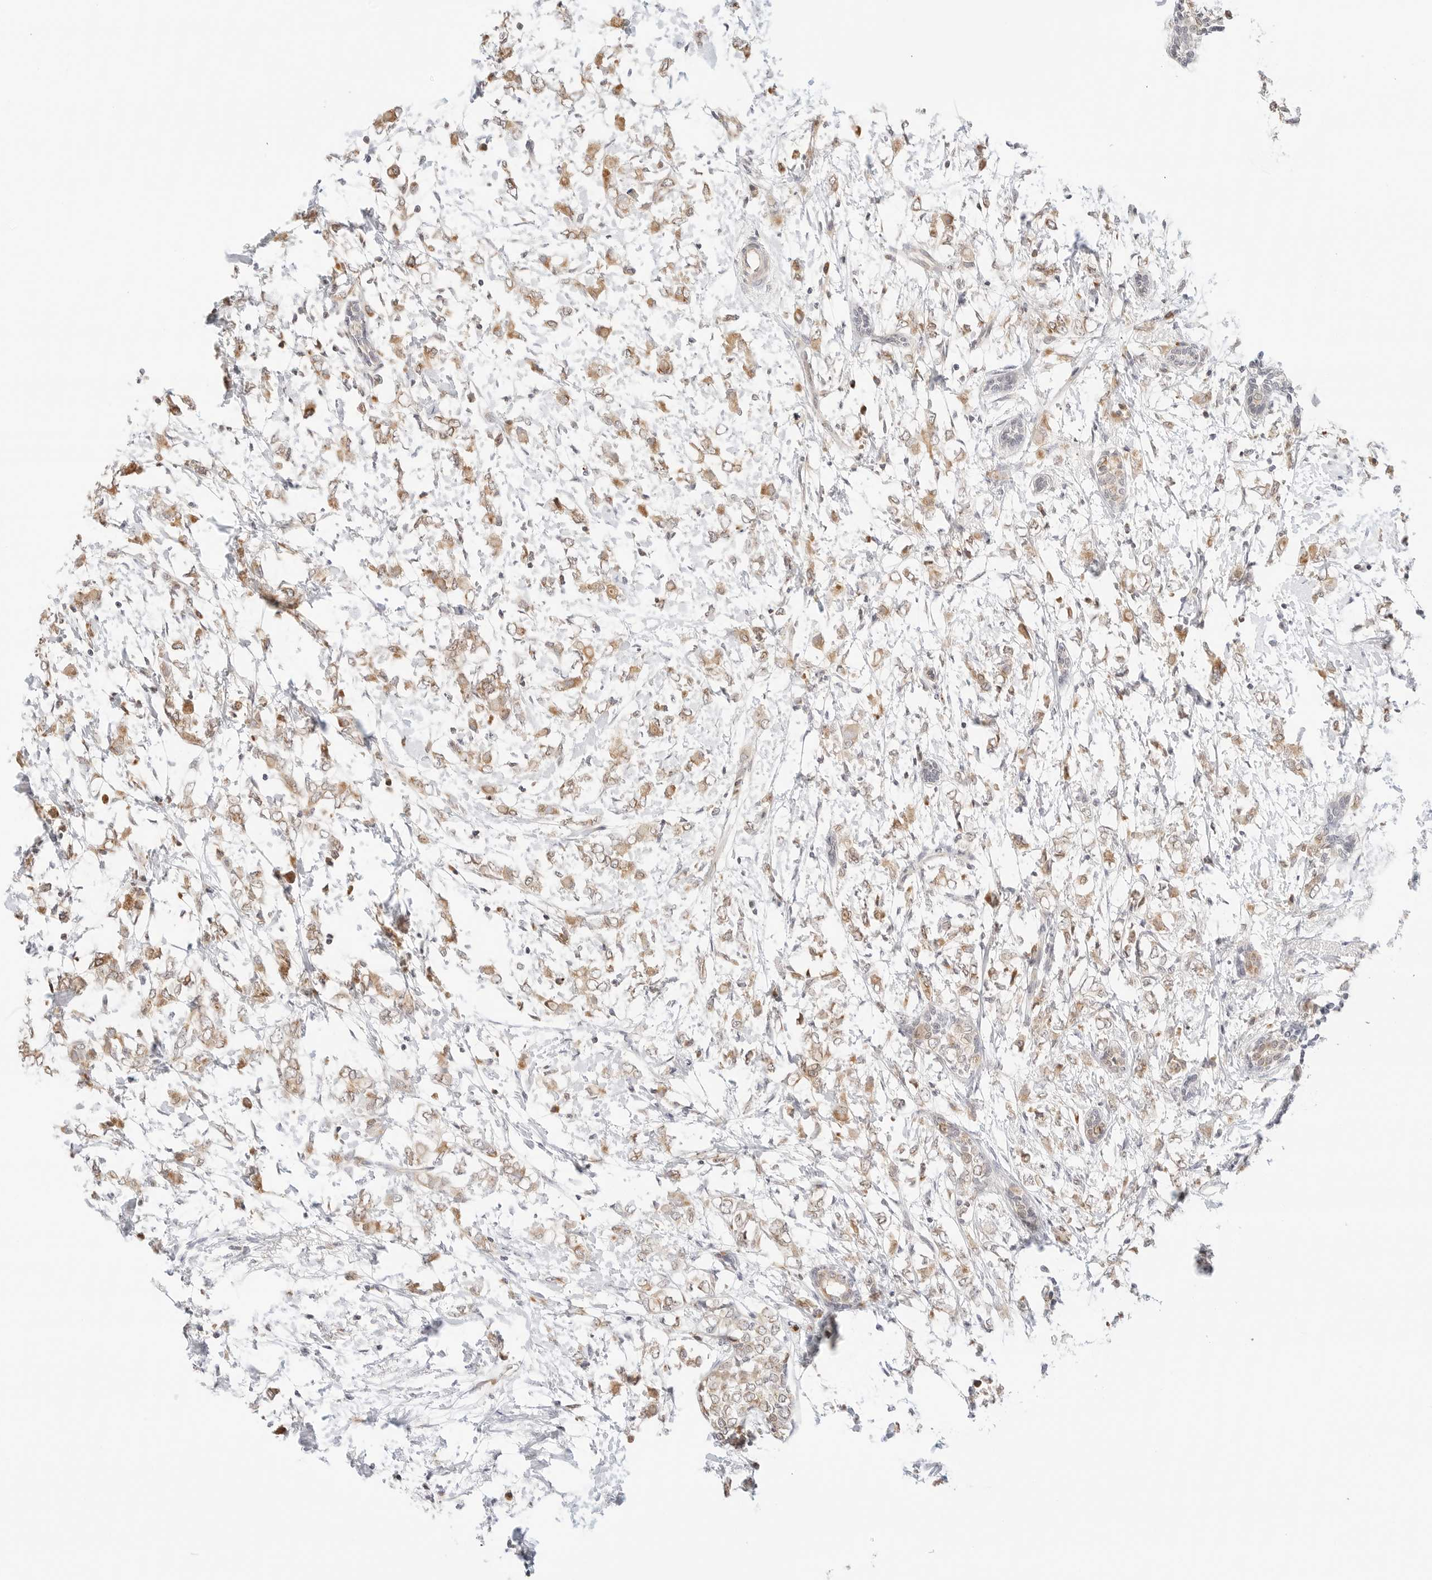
{"staining": {"intensity": "moderate", "quantity": ">75%", "location": "cytoplasmic/membranous"}, "tissue": "breast cancer", "cell_type": "Tumor cells", "image_type": "cancer", "snomed": [{"axis": "morphology", "description": "Normal tissue, NOS"}, {"axis": "morphology", "description": "Lobular carcinoma"}, {"axis": "topography", "description": "Breast"}], "caption": "This histopathology image demonstrates breast cancer stained with immunohistochemistry (IHC) to label a protein in brown. The cytoplasmic/membranous of tumor cells show moderate positivity for the protein. Nuclei are counter-stained blue.", "gene": "ERO1B", "patient": {"sex": "female", "age": 47}}